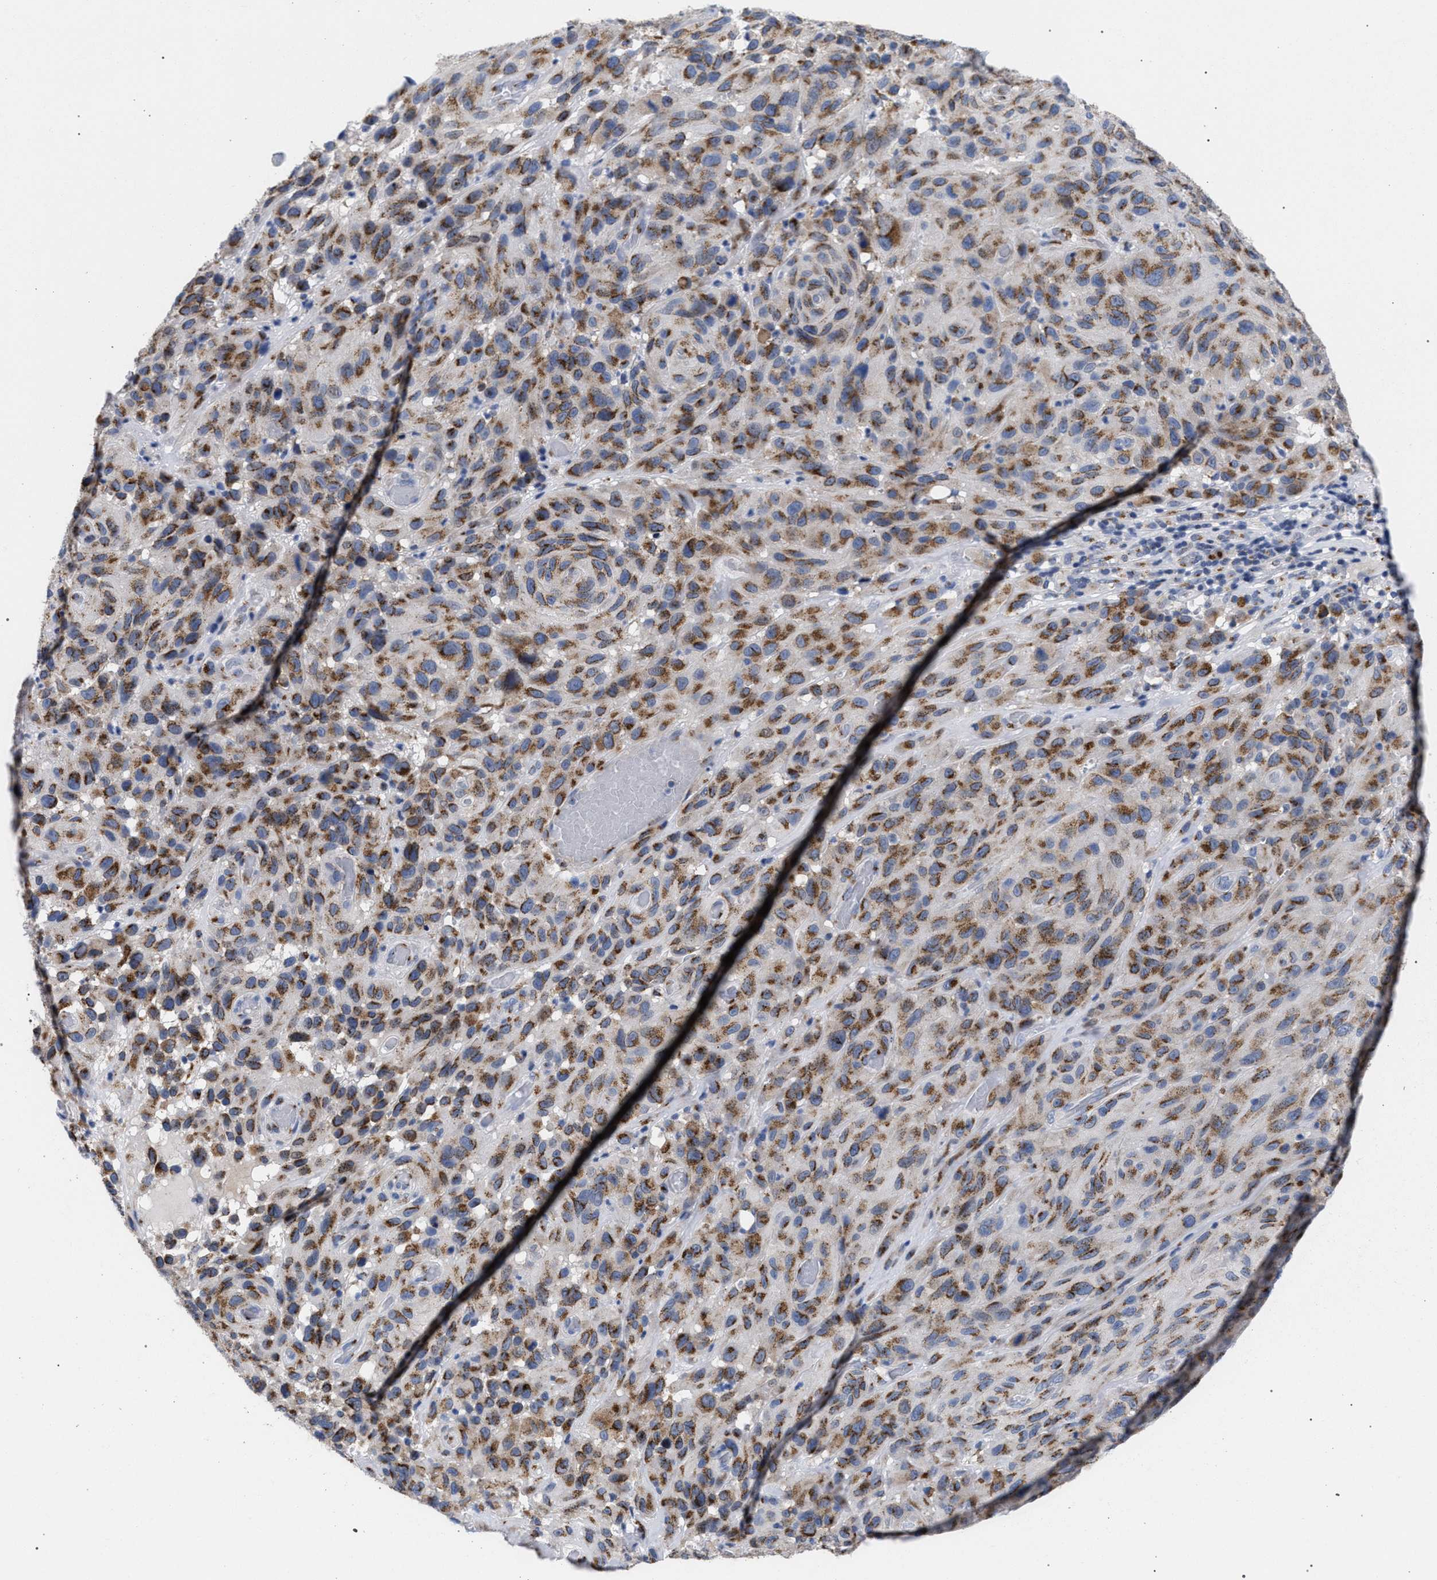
{"staining": {"intensity": "moderate", "quantity": ">75%", "location": "cytoplasmic/membranous"}, "tissue": "melanoma", "cell_type": "Tumor cells", "image_type": "cancer", "snomed": [{"axis": "morphology", "description": "Malignant melanoma, NOS"}, {"axis": "topography", "description": "Skin"}], "caption": "Malignant melanoma stained with a protein marker exhibits moderate staining in tumor cells.", "gene": "GOLGA2", "patient": {"sex": "male", "age": 66}}